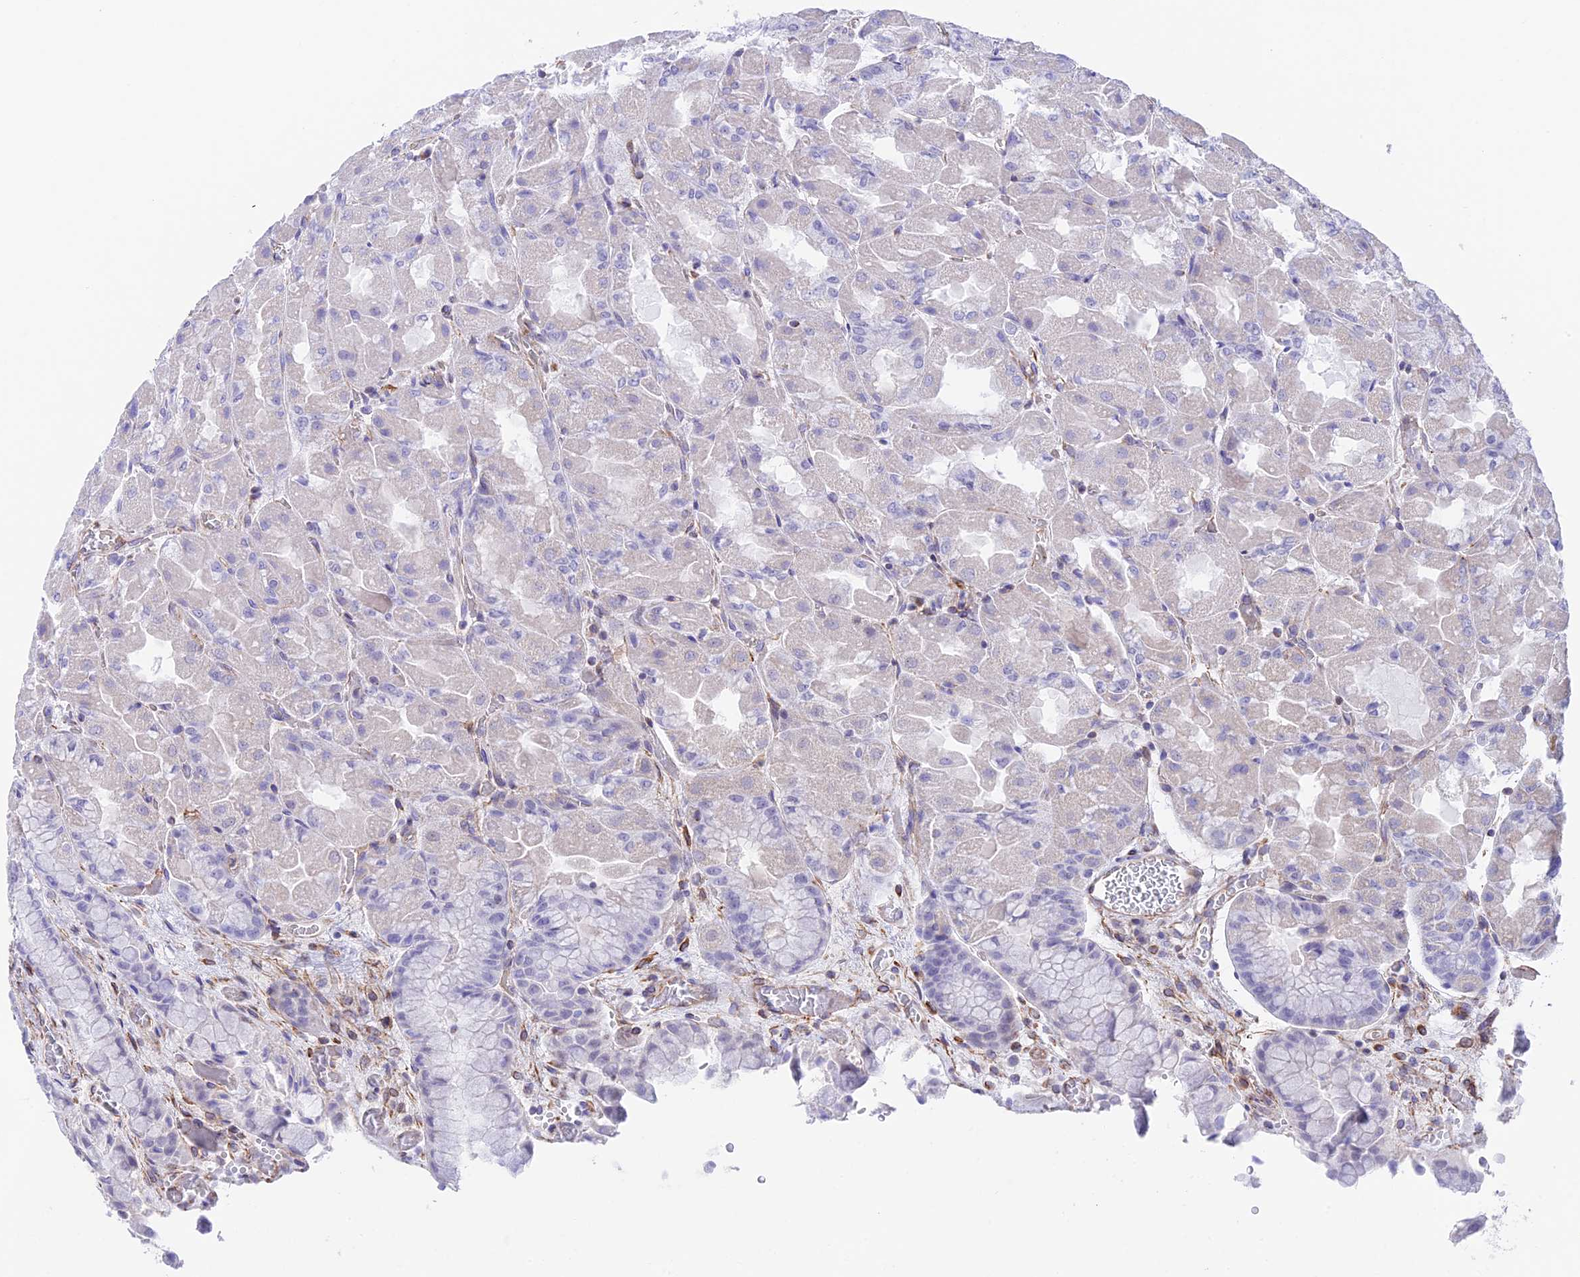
{"staining": {"intensity": "weak", "quantity": "<25%", "location": "nuclear"}, "tissue": "stomach", "cell_type": "Glandular cells", "image_type": "normal", "snomed": [{"axis": "morphology", "description": "Normal tissue, NOS"}, {"axis": "topography", "description": "Stomach"}], "caption": "This is an immunohistochemistry (IHC) histopathology image of normal stomach. There is no expression in glandular cells.", "gene": "ZNF652", "patient": {"sex": "female", "age": 61}}